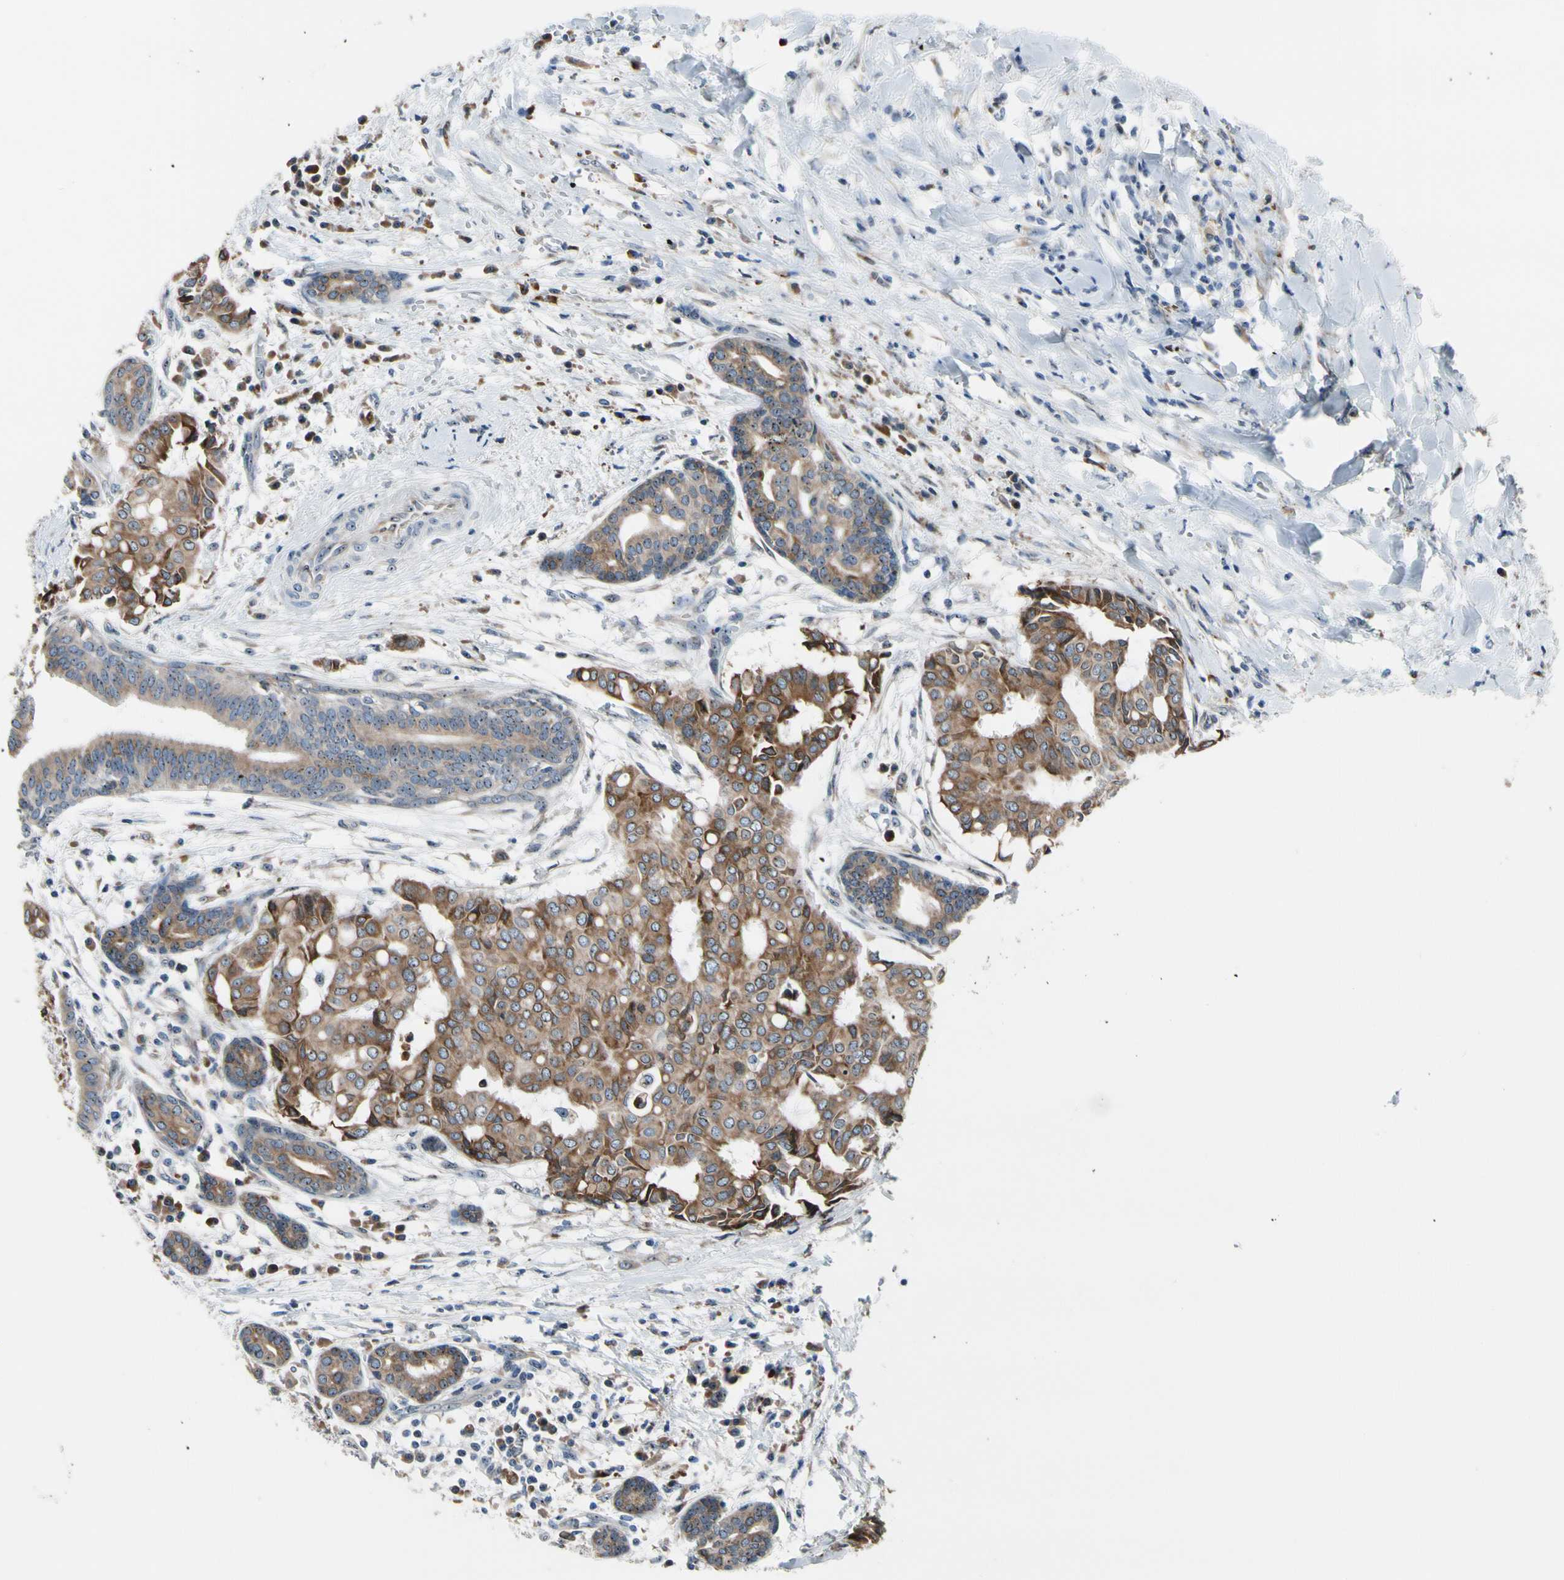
{"staining": {"intensity": "moderate", "quantity": ">75%", "location": "cytoplasmic/membranous"}, "tissue": "head and neck cancer", "cell_type": "Tumor cells", "image_type": "cancer", "snomed": [{"axis": "morphology", "description": "Adenocarcinoma, NOS"}, {"axis": "topography", "description": "Salivary gland"}, {"axis": "topography", "description": "Head-Neck"}], "caption": "Human head and neck cancer (adenocarcinoma) stained with a brown dye shows moderate cytoplasmic/membranous positive expression in approximately >75% of tumor cells.", "gene": "TMED7", "patient": {"sex": "female", "age": 59}}